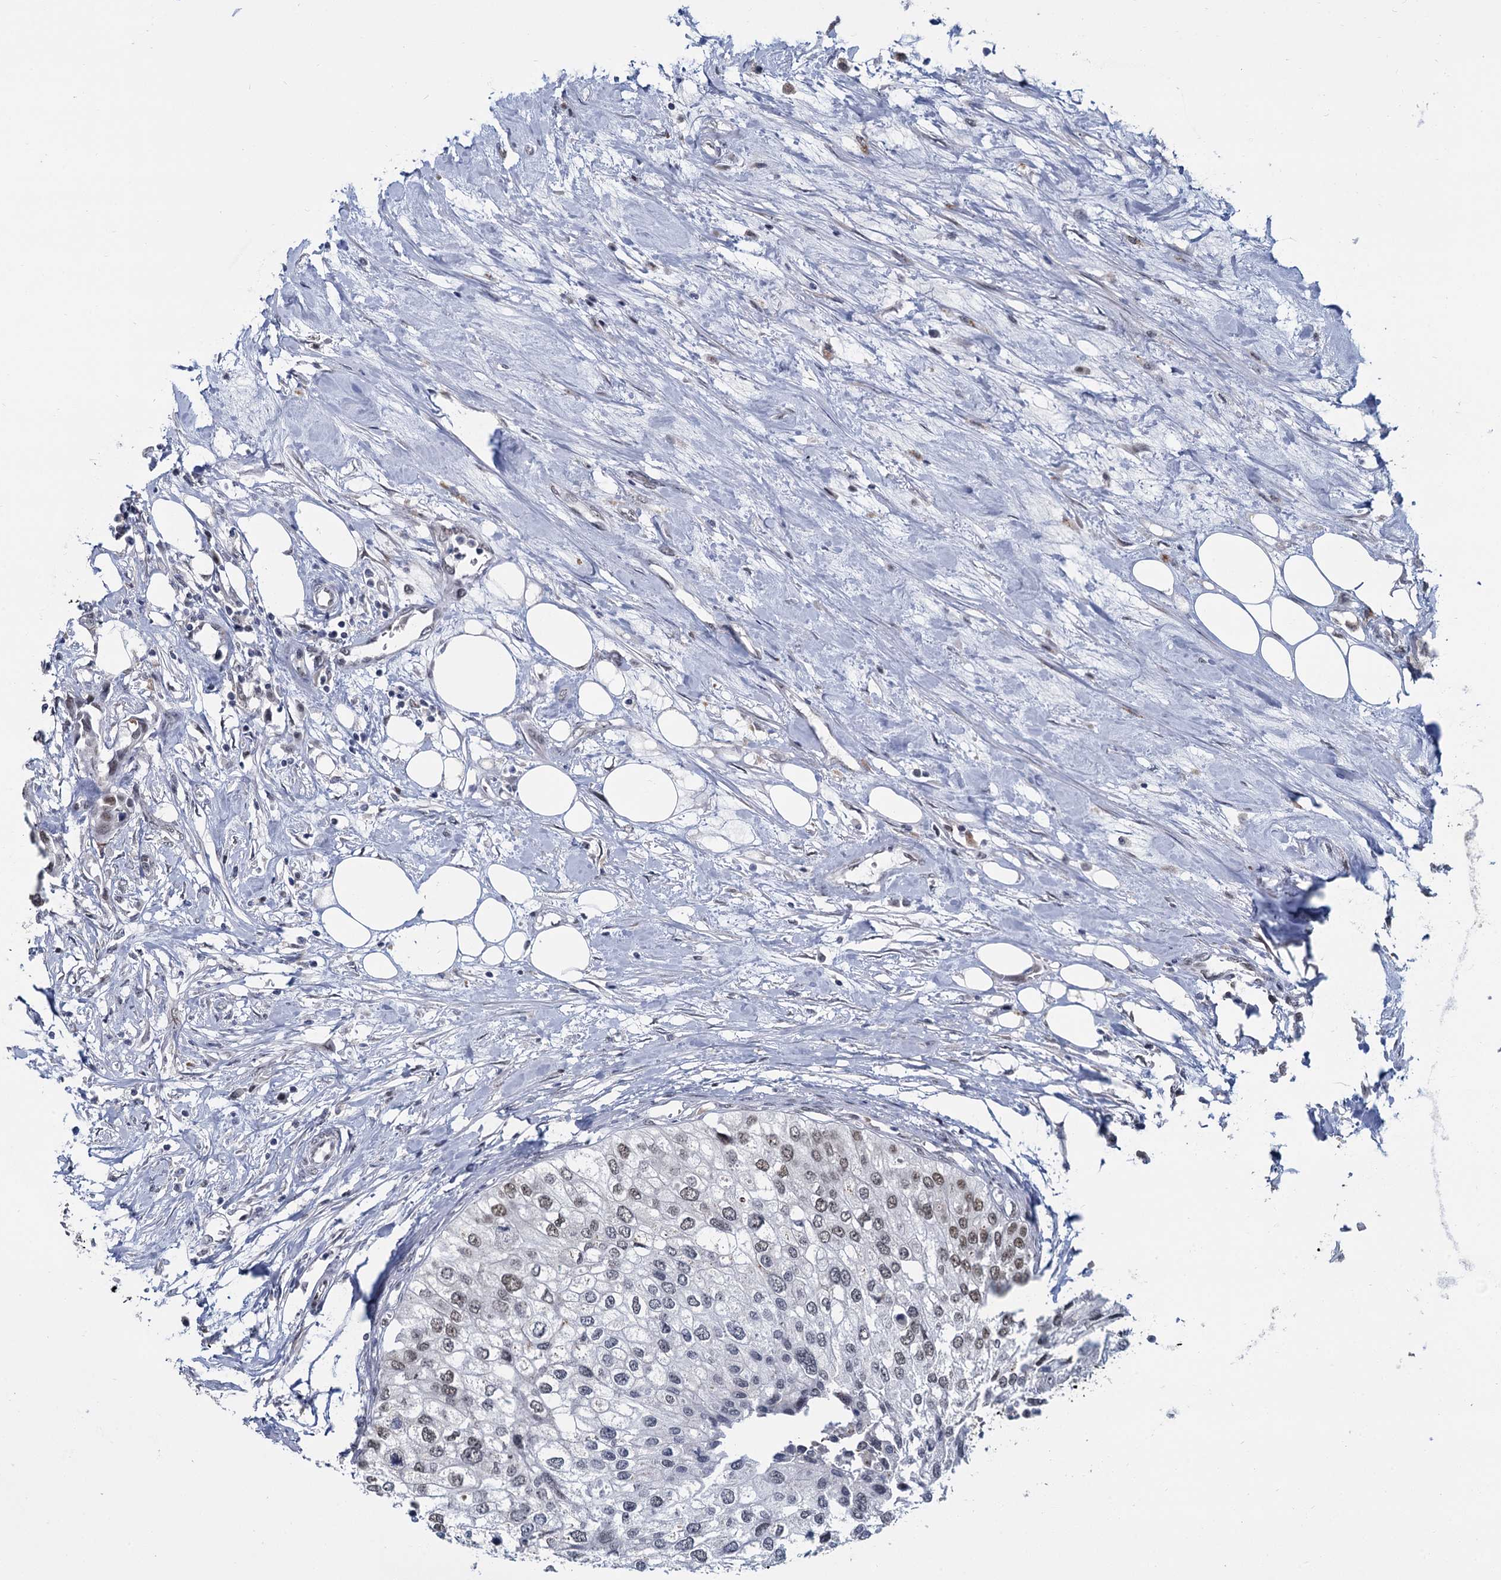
{"staining": {"intensity": "weak", "quantity": "25%-75%", "location": "nuclear"}, "tissue": "urothelial cancer", "cell_type": "Tumor cells", "image_type": "cancer", "snomed": [{"axis": "morphology", "description": "Urothelial carcinoma, High grade"}, {"axis": "topography", "description": "Urinary bladder"}], "caption": "The micrograph exhibits immunohistochemical staining of urothelial carcinoma (high-grade). There is weak nuclear positivity is identified in approximately 25%-75% of tumor cells.", "gene": "RPRD1A", "patient": {"sex": "male", "age": 64}}